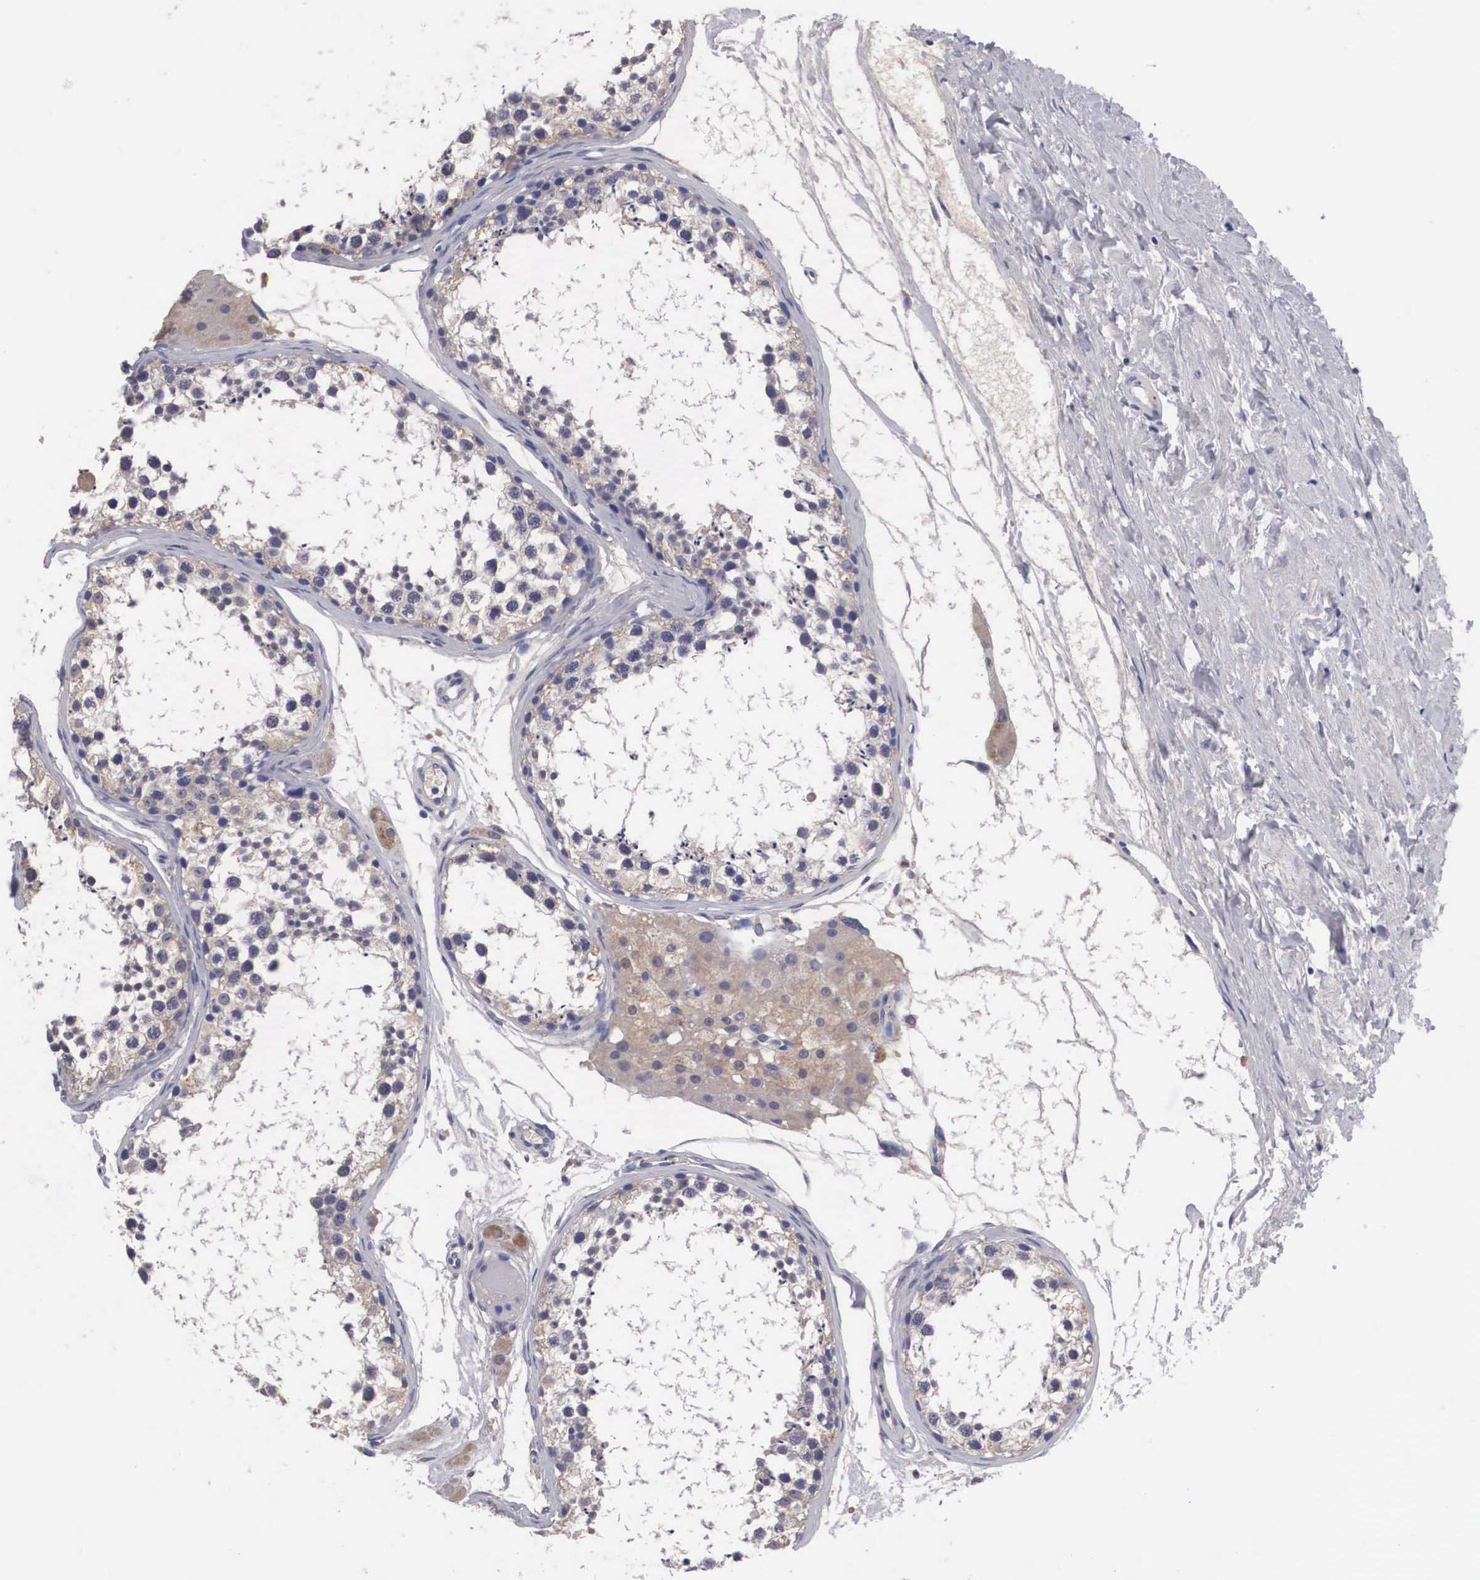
{"staining": {"intensity": "weak", "quantity": ">75%", "location": "cytoplasmic/membranous"}, "tissue": "testis", "cell_type": "Cells in seminiferous ducts", "image_type": "normal", "snomed": [{"axis": "morphology", "description": "Normal tissue, NOS"}, {"axis": "topography", "description": "Testis"}], "caption": "Testis was stained to show a protein in brown. There is low levels of weak cytoplasmic/membranous positivity in about >75% of cells in seminiferous ducts.", "gene": "ABHD4", "patient": {"sex": "male", "age": 57}}